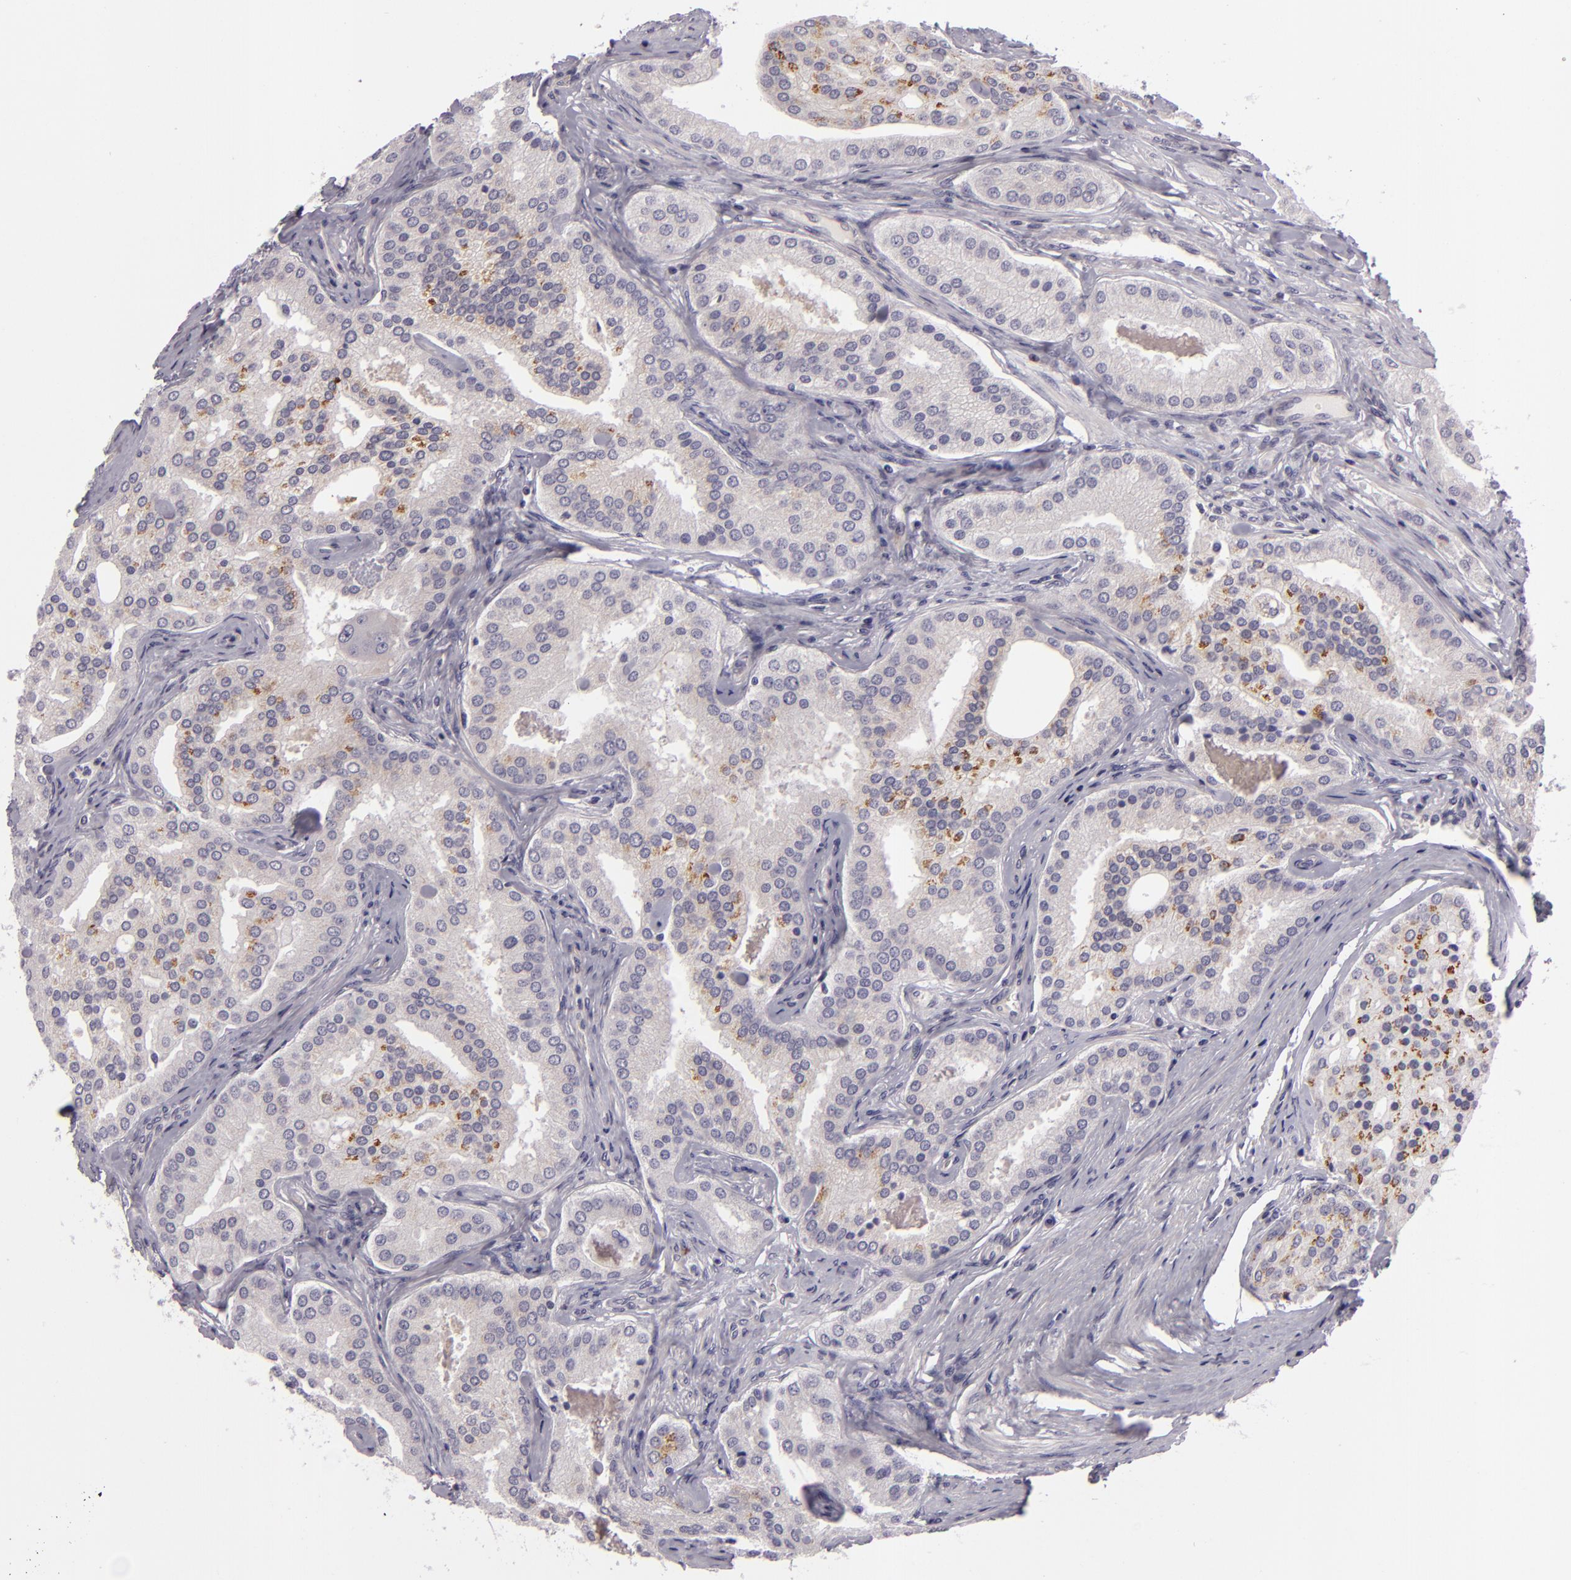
{"staining": {"intensity": "moderate", "quantity": ">75%", "location": "cytoplasmic/membranous"}, "tissue": "prostate cancer", "cell_type": "Tumor cells", "image_type": "cancer", "snomed": [{"axis": "morphology", "description": "Adenocarcinoma, High grade"}, {"axis": "topography", "description": "Prostate"}], "caption": "Brown immunohistochemical staining in human adenocarcinoma (high-grade) (prostate) displays moderate cytoplasmic/membranous staining in approximately >75% of tumor cells.", "gene": "EGFL6", "patient": {"sex": "male", "age": 64}}